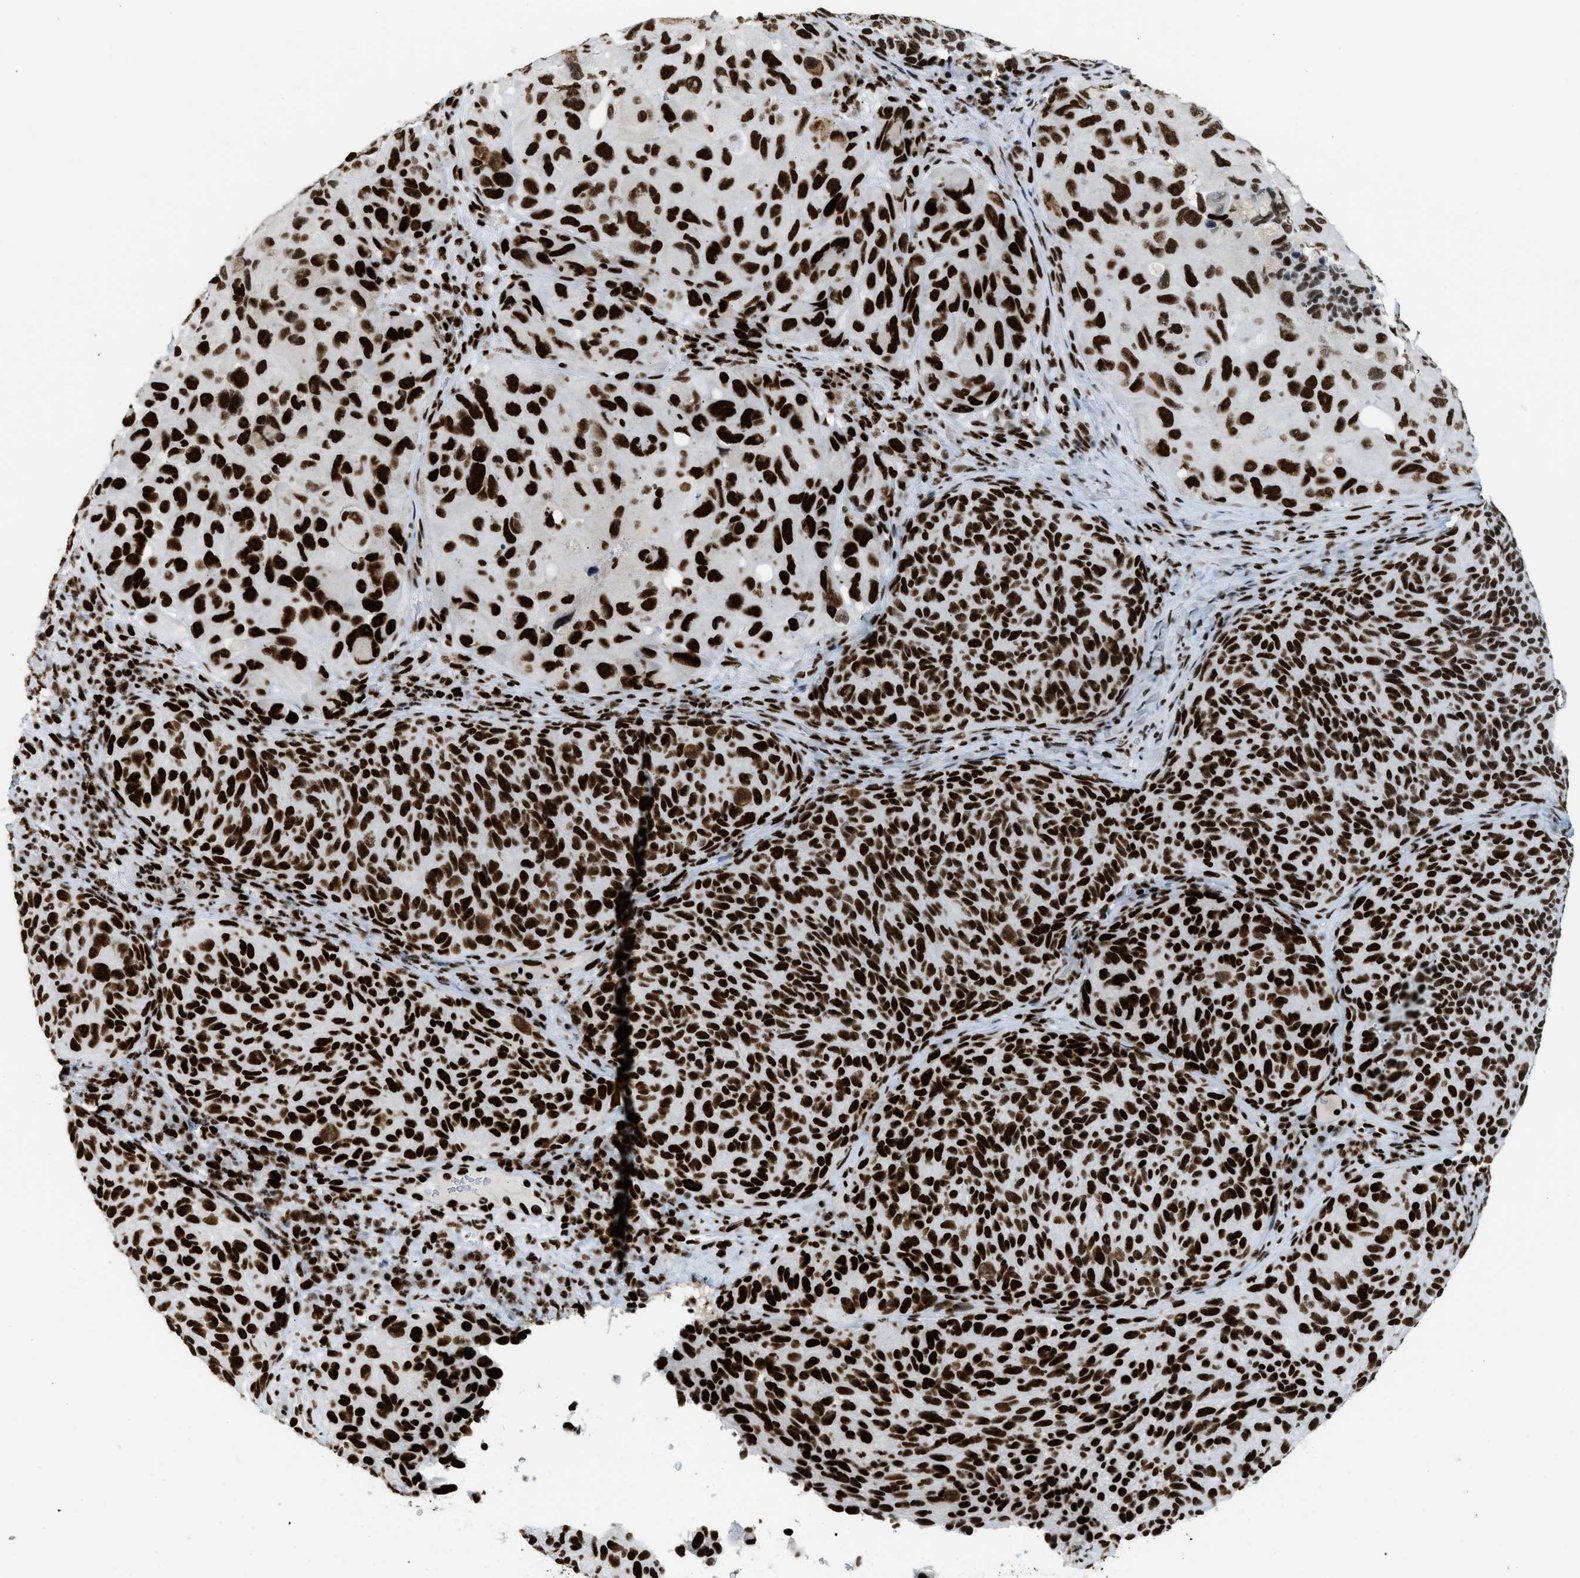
{"staining": {"intensity": "strong", "quantity": ">75%", "location": "nuclear"}, "tissue": "melanoma", "cell_type": "Tumor cells", "image_type": "cancer", "snomed": [{"axis": "morphology", "description": "Malignant melanoma, NOS"}, {"axis": "topography", "description": "Skin"}], "caption": "Malignant melanoma tissue exhibits strong nuclear staining in about >75% of tumor cells (DAB IHC with brightfield microscopy, high magnification).", "gene": "PIF1", "patient": {"sex": "female", "age": 73}}